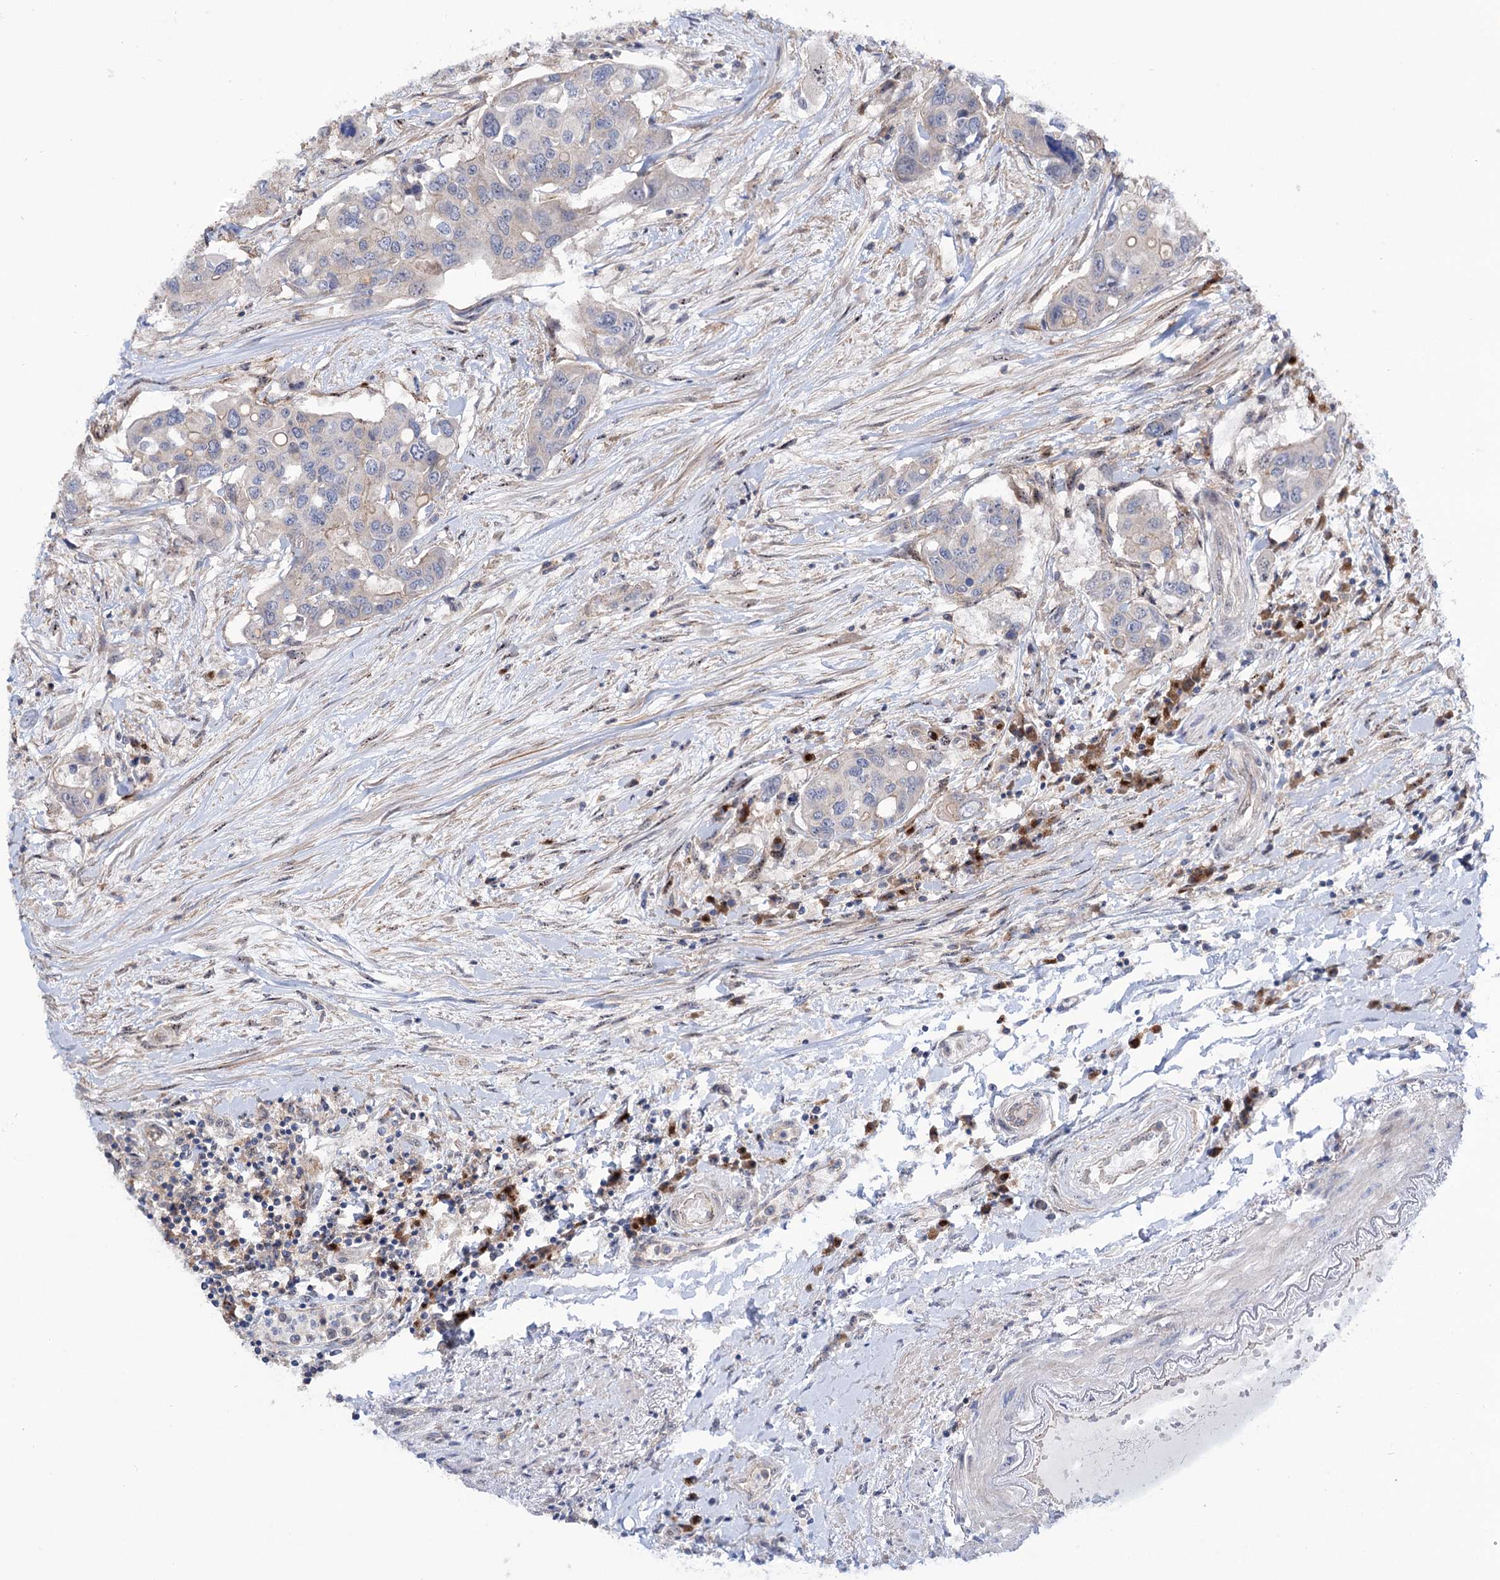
{"staining": {"intensity": "weak", "quantity": "<25%", "location": "cytoplasmic/membranous"}, "tissue": "colorectal cancer", "cell_type": "Tumor cells", "image_type": "cancer", "snomed": [{"axis": "morphology", "description": "Adenocarcinoma, NOS"}, {"axis": "topography", "description": "Colon"}], "caption": "A histopathology image of colorectal adenocarcinoma stained for a protein demonstrates no brown staining in tumor cells.", "gene": "SEC24A", "patient": {"sex": "male", "age": 77}}